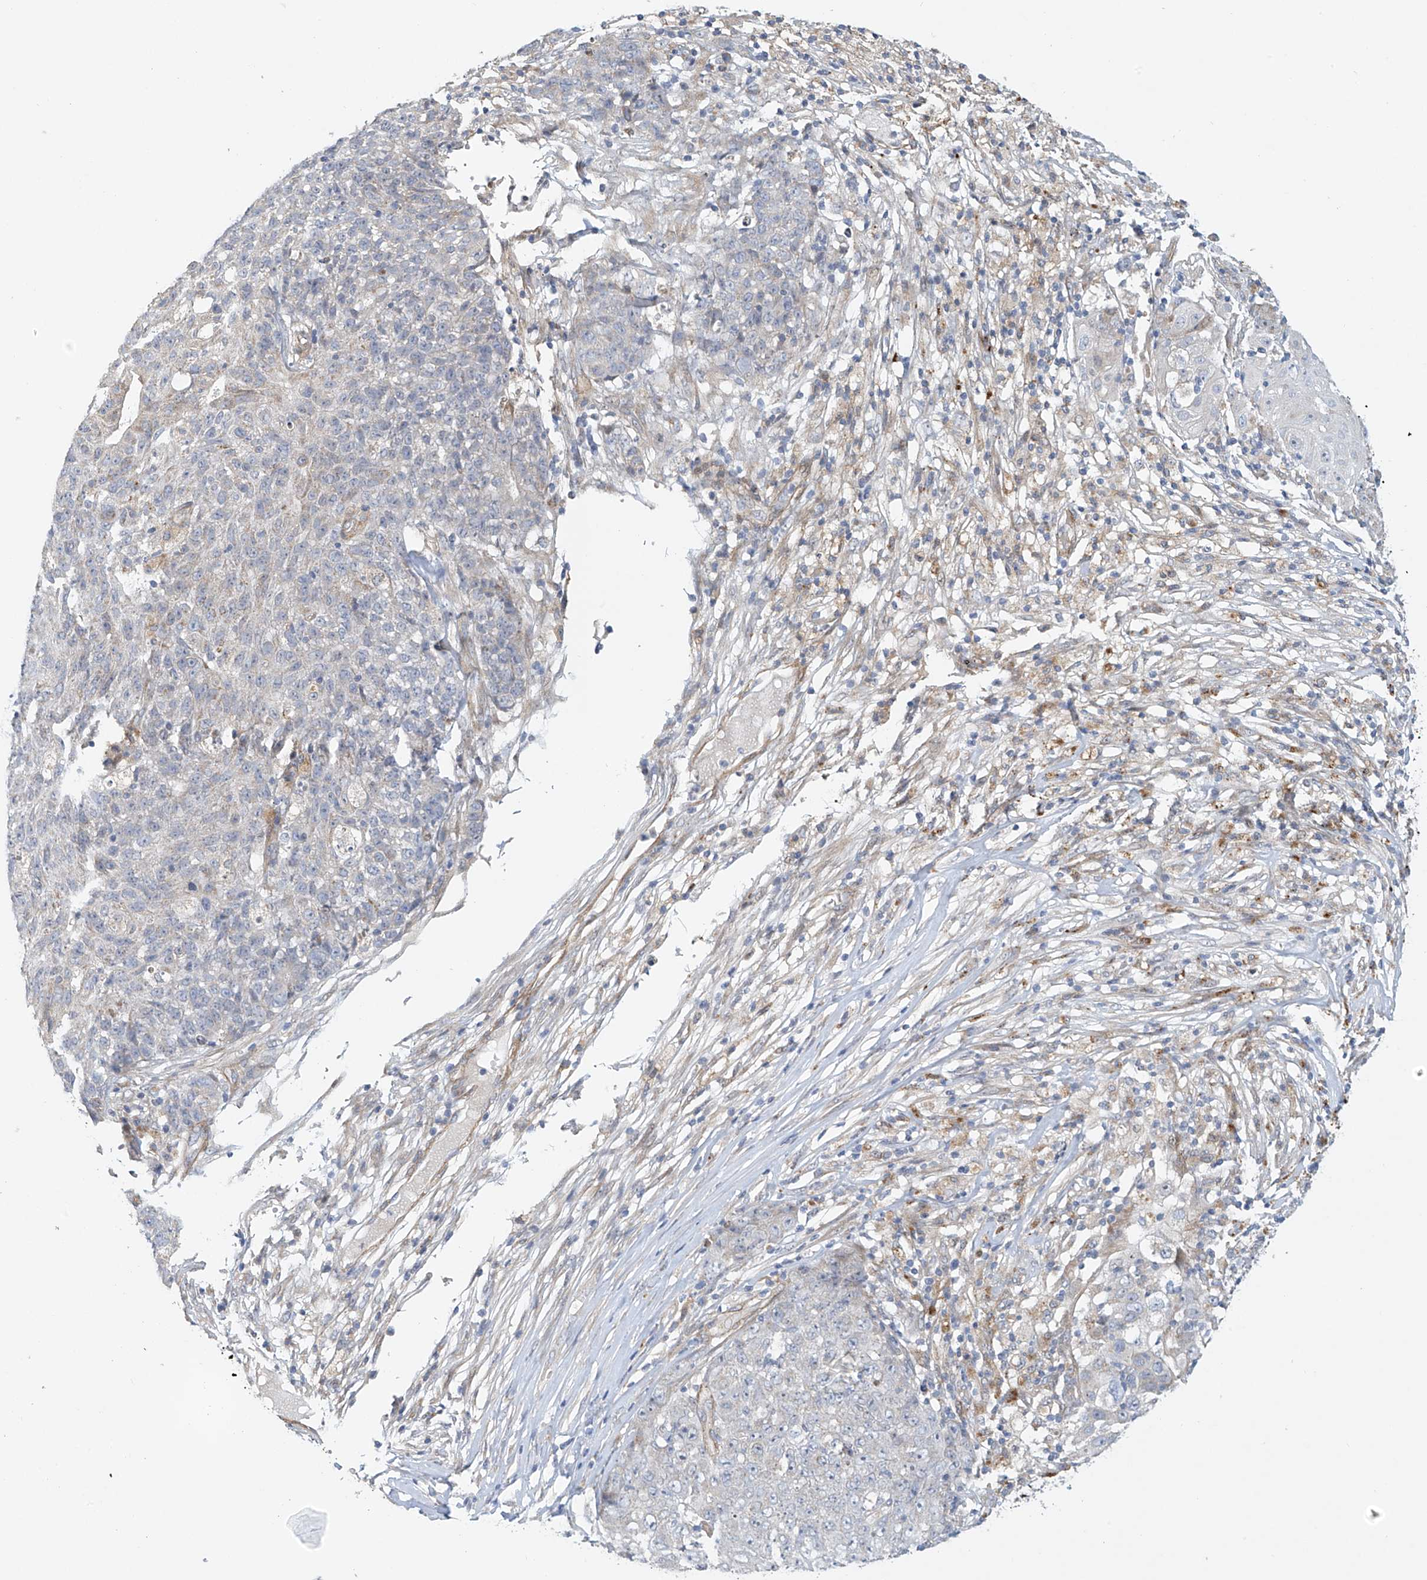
{"staining": {"intensity": "negative", "quantity": "none", "location": "none"}, "tissue": "ovarian cancer", "cell_type": "Tumor cells", "image_type": "cancer", "snomed": [{"axis": "morphology", "description": "Carcinoma, endometroid"}, {"axis": "topography", "description": "Ovary"}], "caption": "There is no significant expression in tumor cells of ovarian cancer (endometroid carcinoma). The staining is performed using DAB brown chromogen with nuclei counter-stained in using hematoxylin.", "gene": "ZNF641", "patient": {"sex": "female", "age": 42}}